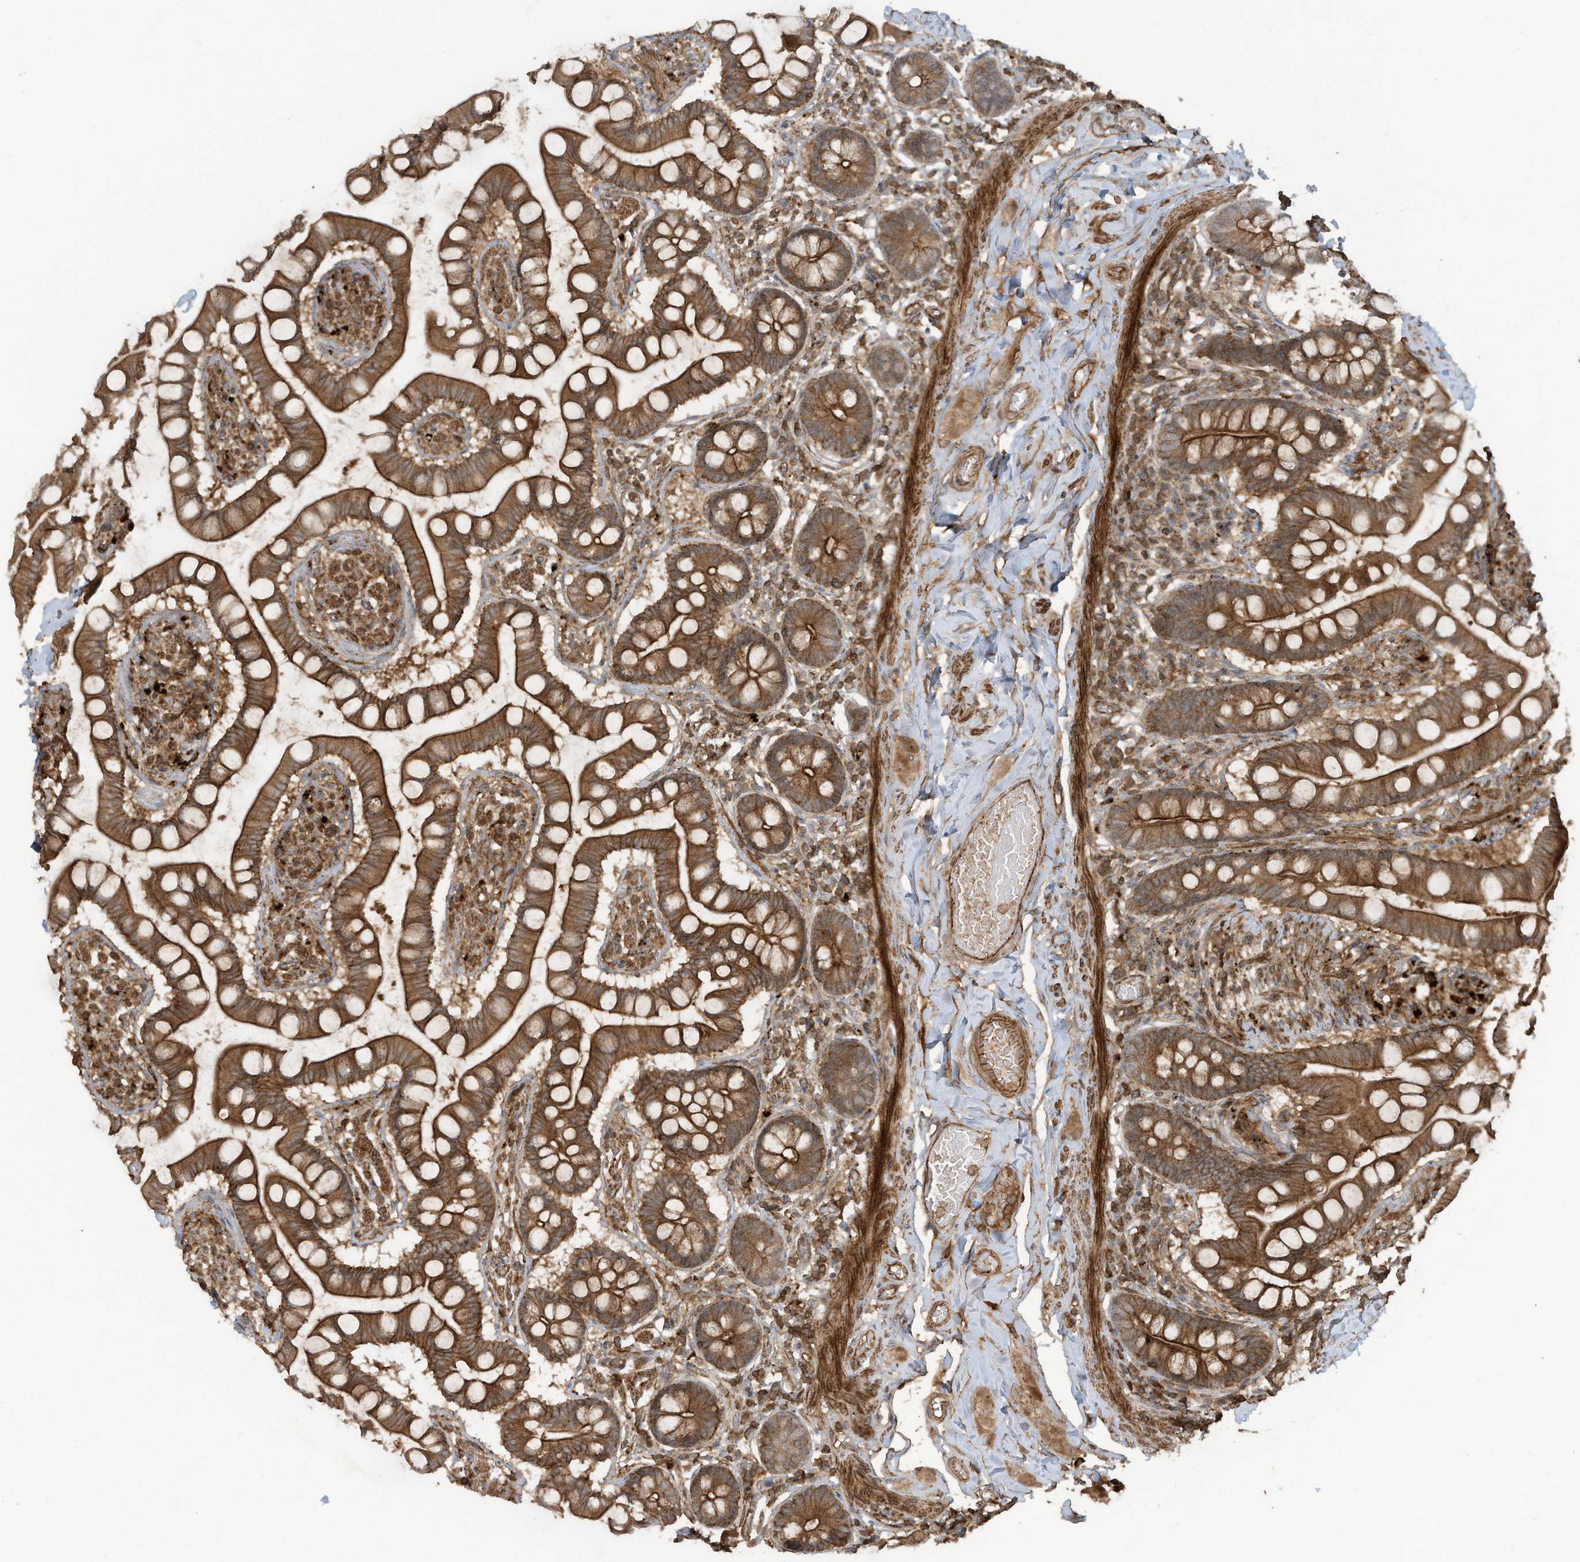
{"staining": {"intensity": "strong", "quantity": ">75%", "location": "cytoplasmic/membranous"}, "tissue": "small intestine", "cell_type": "Glandular cells", "image_type": "normal", "snomed": [{"axis": "morphology", "description": "Normal tissue, NOS"}, {"axis": "topography", "description": "Small intestine"}], "caption": "Human small intestine stained with a protein marker exhibits strong staining in glandular cells.", "gene": "DDIT4", "patient": {"sex": "male", "age": 41}}